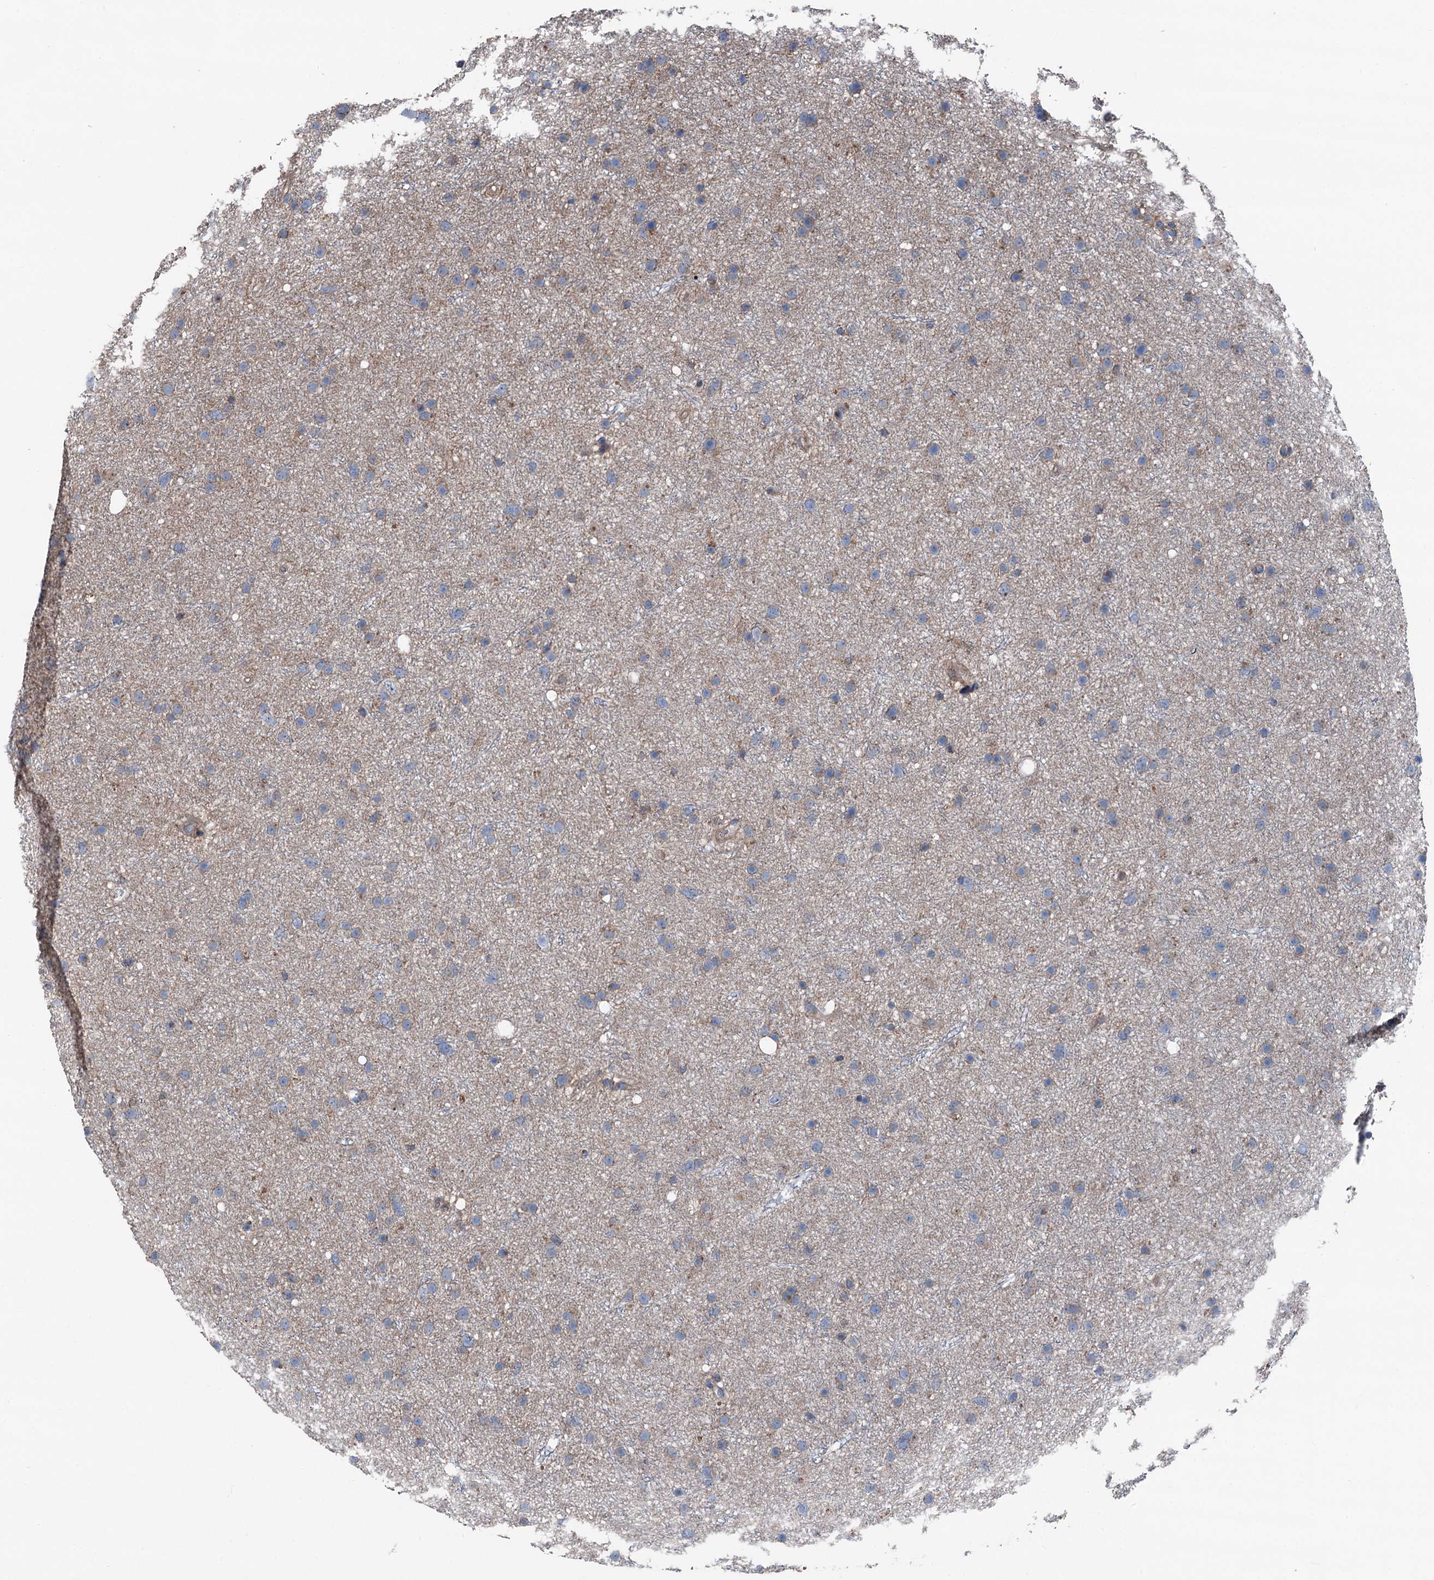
{"staining": {"intensity": "weak", "quantity": "25%-75%", "location": "cytoplasmic/membranous"}, "tissue": "glioma", "cell_type": "Tumor cells", "image_type": "cancer", "snomed": [{"axis": "morphology", "description": "Glioma, malignant, Low grade"}, {"axis": "topography", "description": "Cerebral cortex"}], "caption": "Protein expression analysis of malignant glioma (low-grade) exhibits weak cytoplasmic/membranous expression in about 25%-75% of tumor cells. (brown staining indicates protein expression, while blue staining denotes nuclei).", "gene": "RUFY1", "patient": {"sex": "female", "age": 39}}